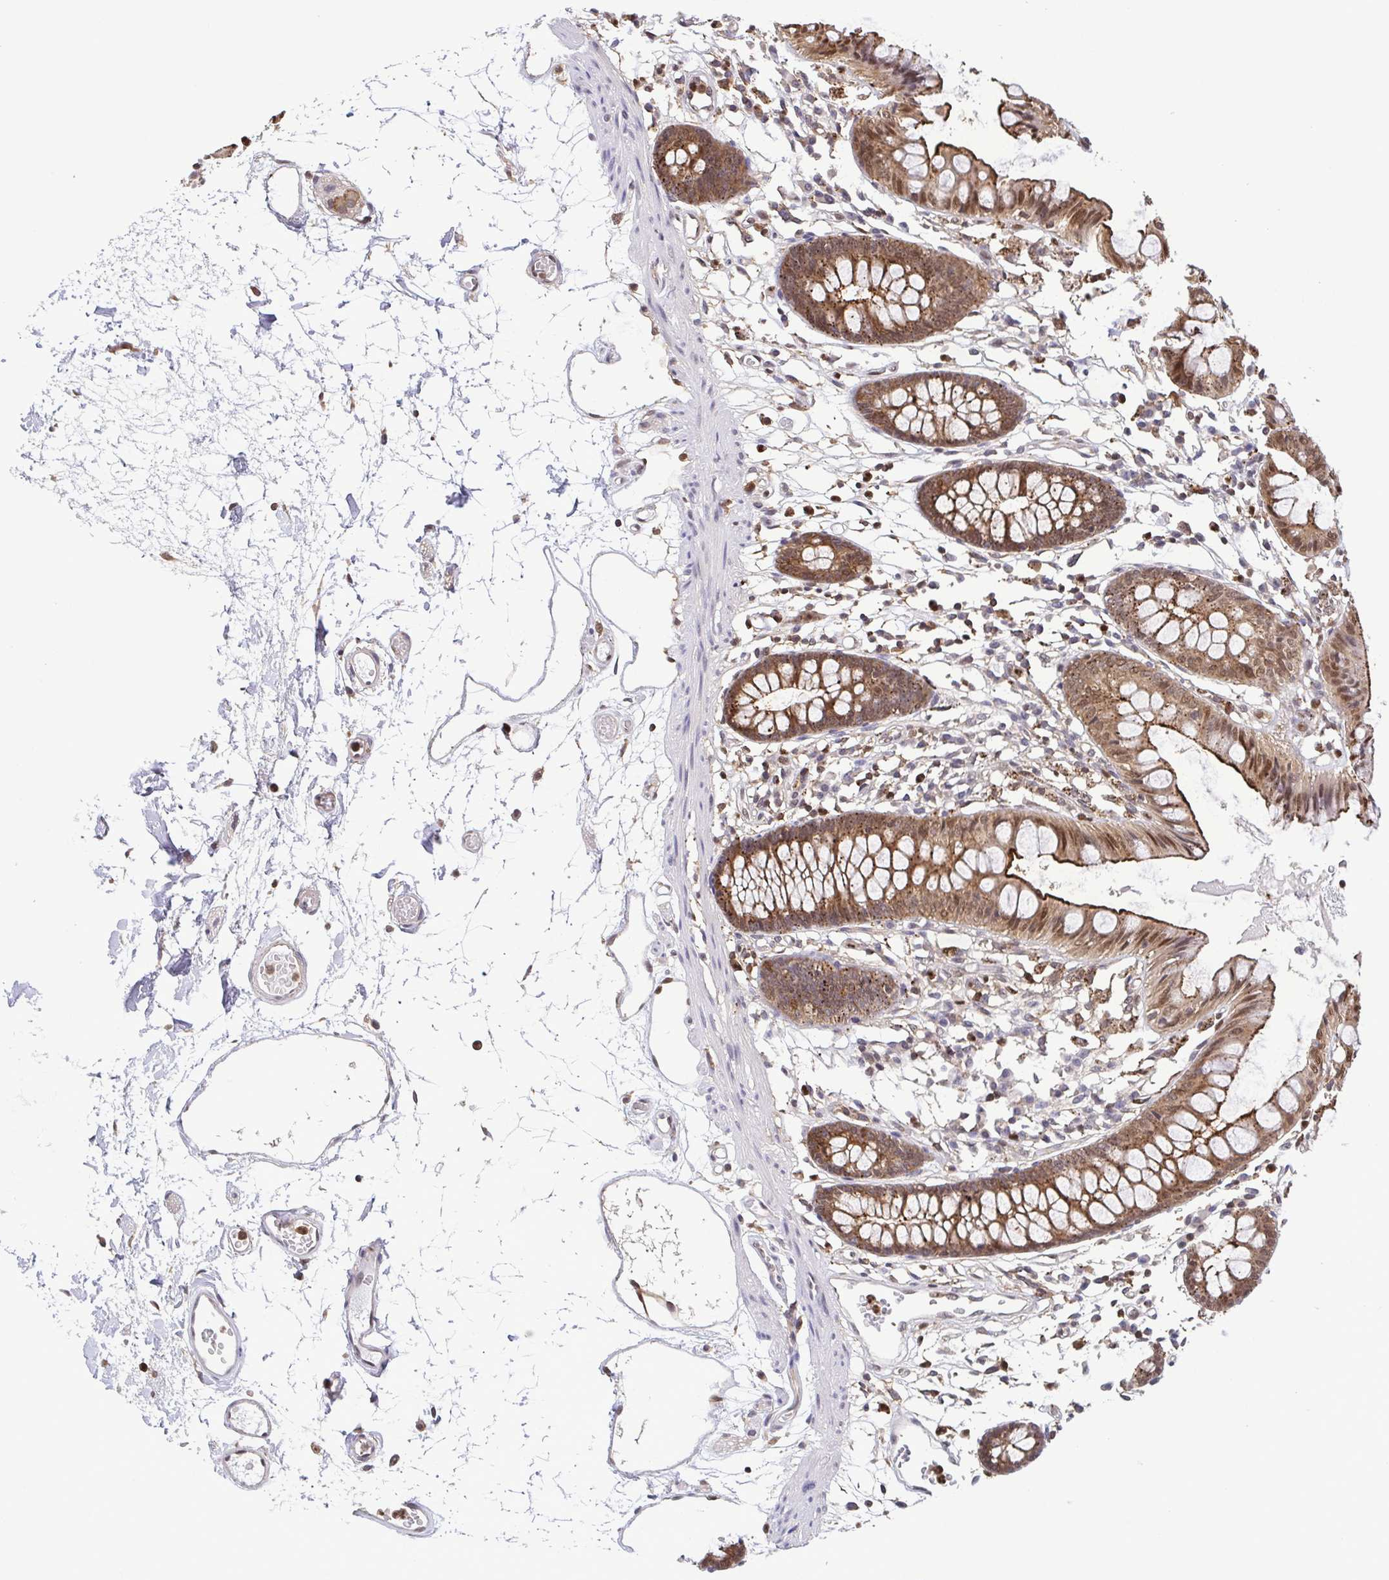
{"staining": {"intensity": "moderate", "quantity": "<25%", "location": "nuclear"}, "tissue": "colon", "cell_type": "Endothelial cells", "image_type": "normal", "snomed": [{"axis": "morphology", "description": "Normal tissue, NOS"}, {"axis": "topography", "description": "Colon"}], "caption": "Brown immunohistochemical staining in benign colon reveals moderate nuclear staining in about <25% of endothelial cells. (DAB (3,3'-diaminobenzidine) IHC, brown staining for protein, blue staining for nuclei).", "gene": "CHMP1B", "patient": {"sex": "female", "age": 84}}